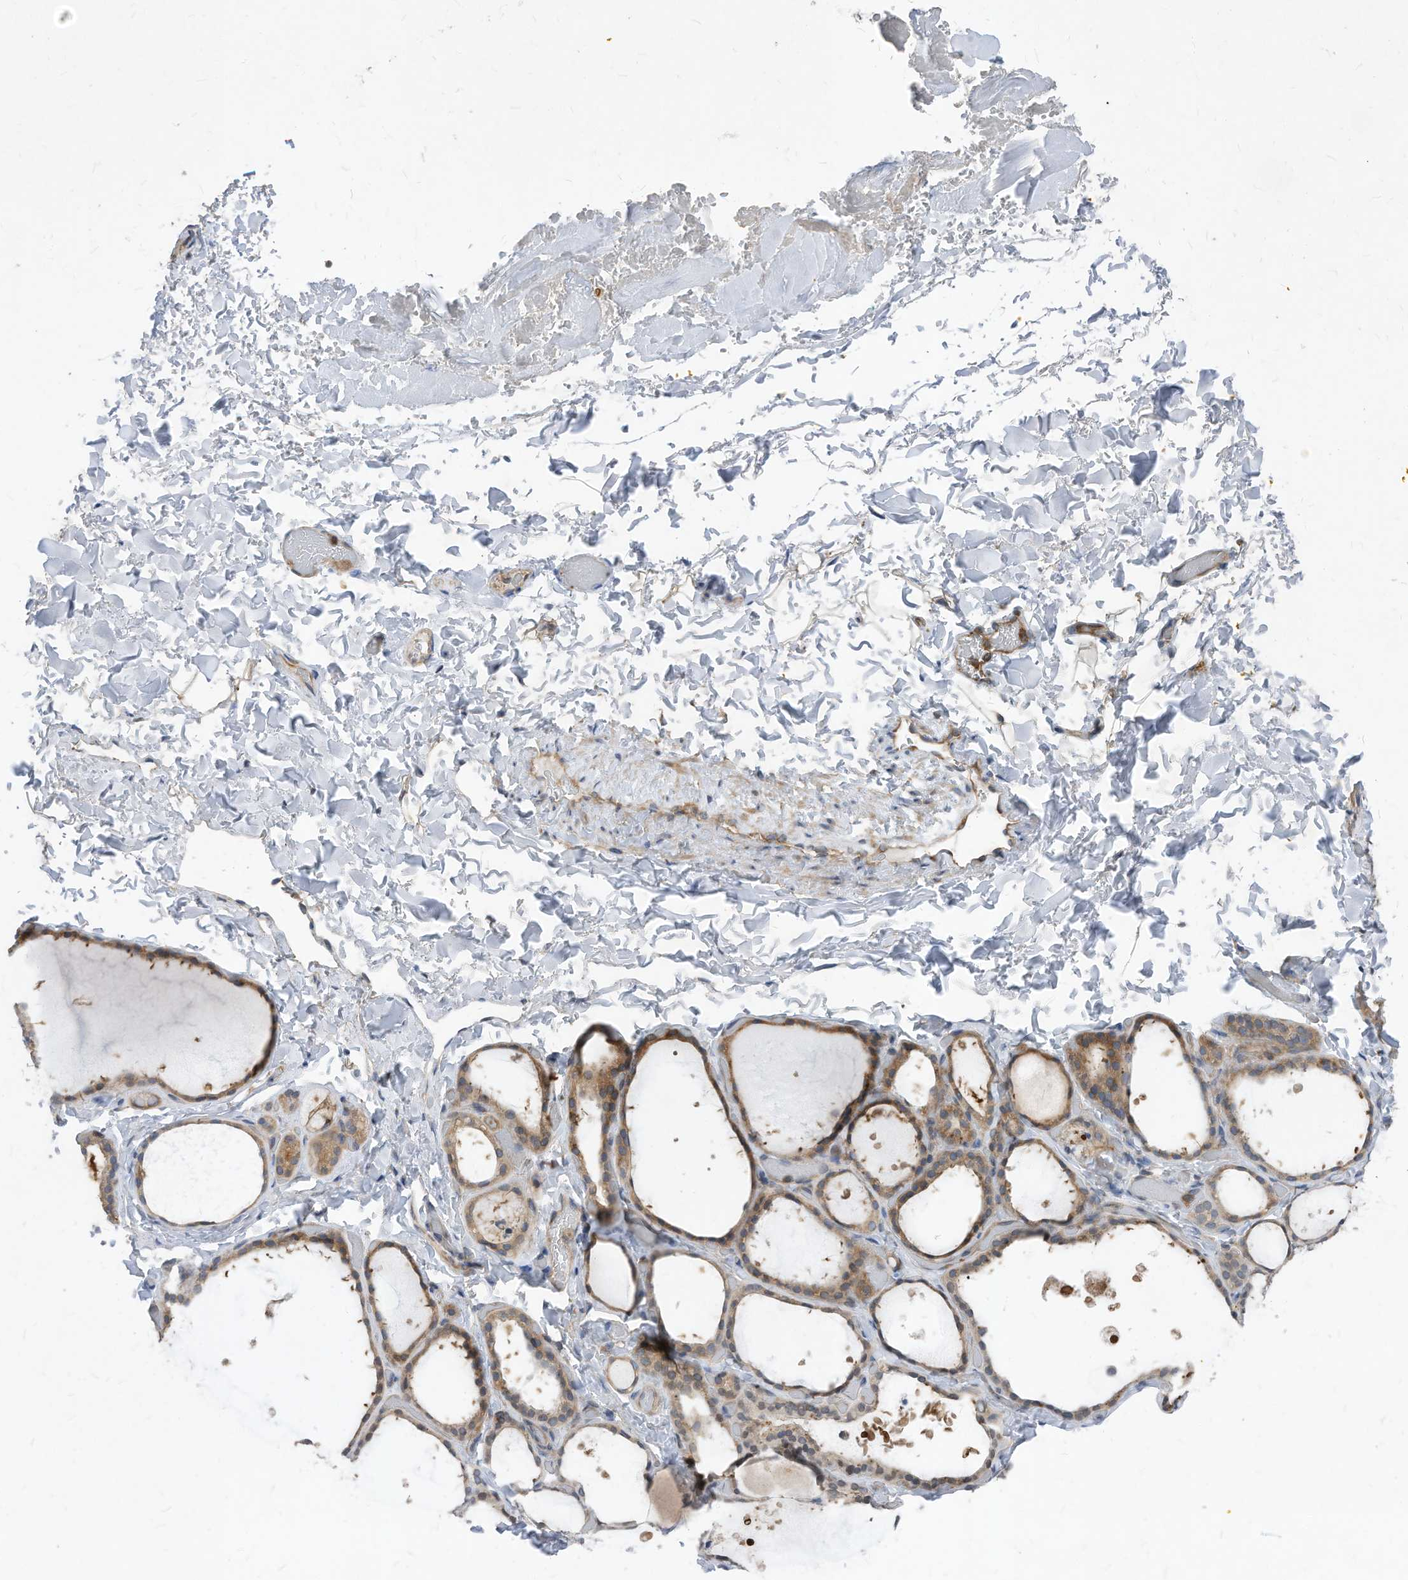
{"staining": {"intensity": "moderate", "quantity": "25%-75%", "location": "cytoplasmic/membranous,nuclear"}, "tissue": "thyroid gland", "cell_type": "Glandular cells", "image_type": "normal", "snomed": [{"axis": "morphology", "description": "Normal tissue, NOS"}, {"axis": "topography", "description": "Thyroid gland"}], "caption": "Glandular cells display moderate cytoplasmic/membranous,nuclear expression in about 25%-75% of cells in normal thyroid gland. Using DAB (3,3'-diaminobenzidine) (brown) and hematoxylin (blue) stains, captured at high magnification using brightfield microscopy.", "gene": "KPNB1", "patient": {"sex": "female", "age": 44}}